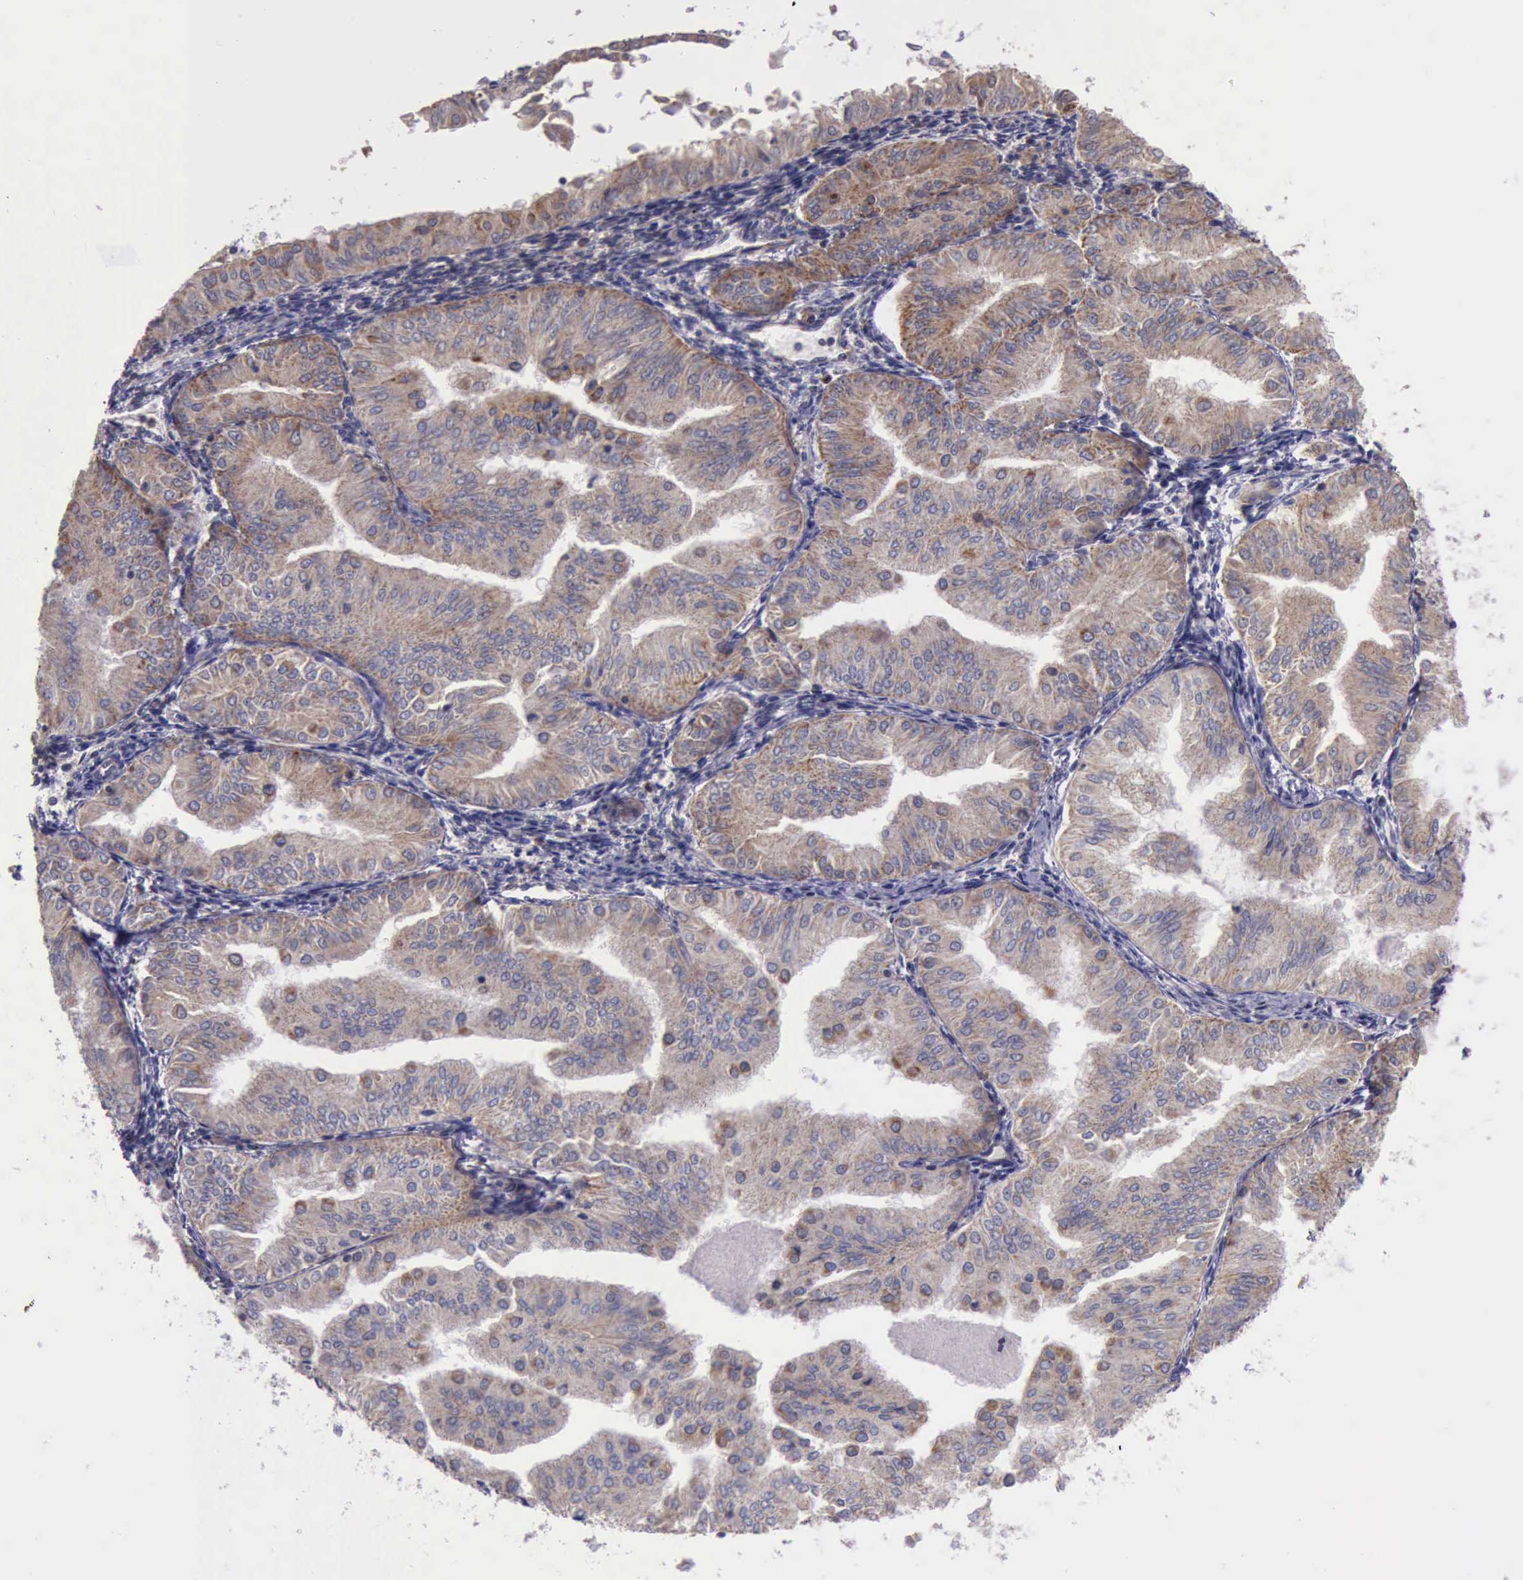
{"staining": {"intensity": "moderate", "quantity": ">75%", "location": "cytoplasmic/membranous"}, "tissue": "endometrial cancer", "cell_type": "Tumor cells", "image_type": "cancer", "snomed": [{"axis": "morphology", "description": "Adenocarcinoma, NOS"}, {"axis": "topography", "description": "Endometrium"}], "caption": "Immunohistochemistry of human adenocarcinoma (endometrial) shows medium levels of moderate cytoplasmic/membranous expression in about >75% of tumor cells. (Brightfield microscopy of DAB IHC at high magnification).", "gene": "TXN2", "patient": {"sex": "female", "age": 53}}